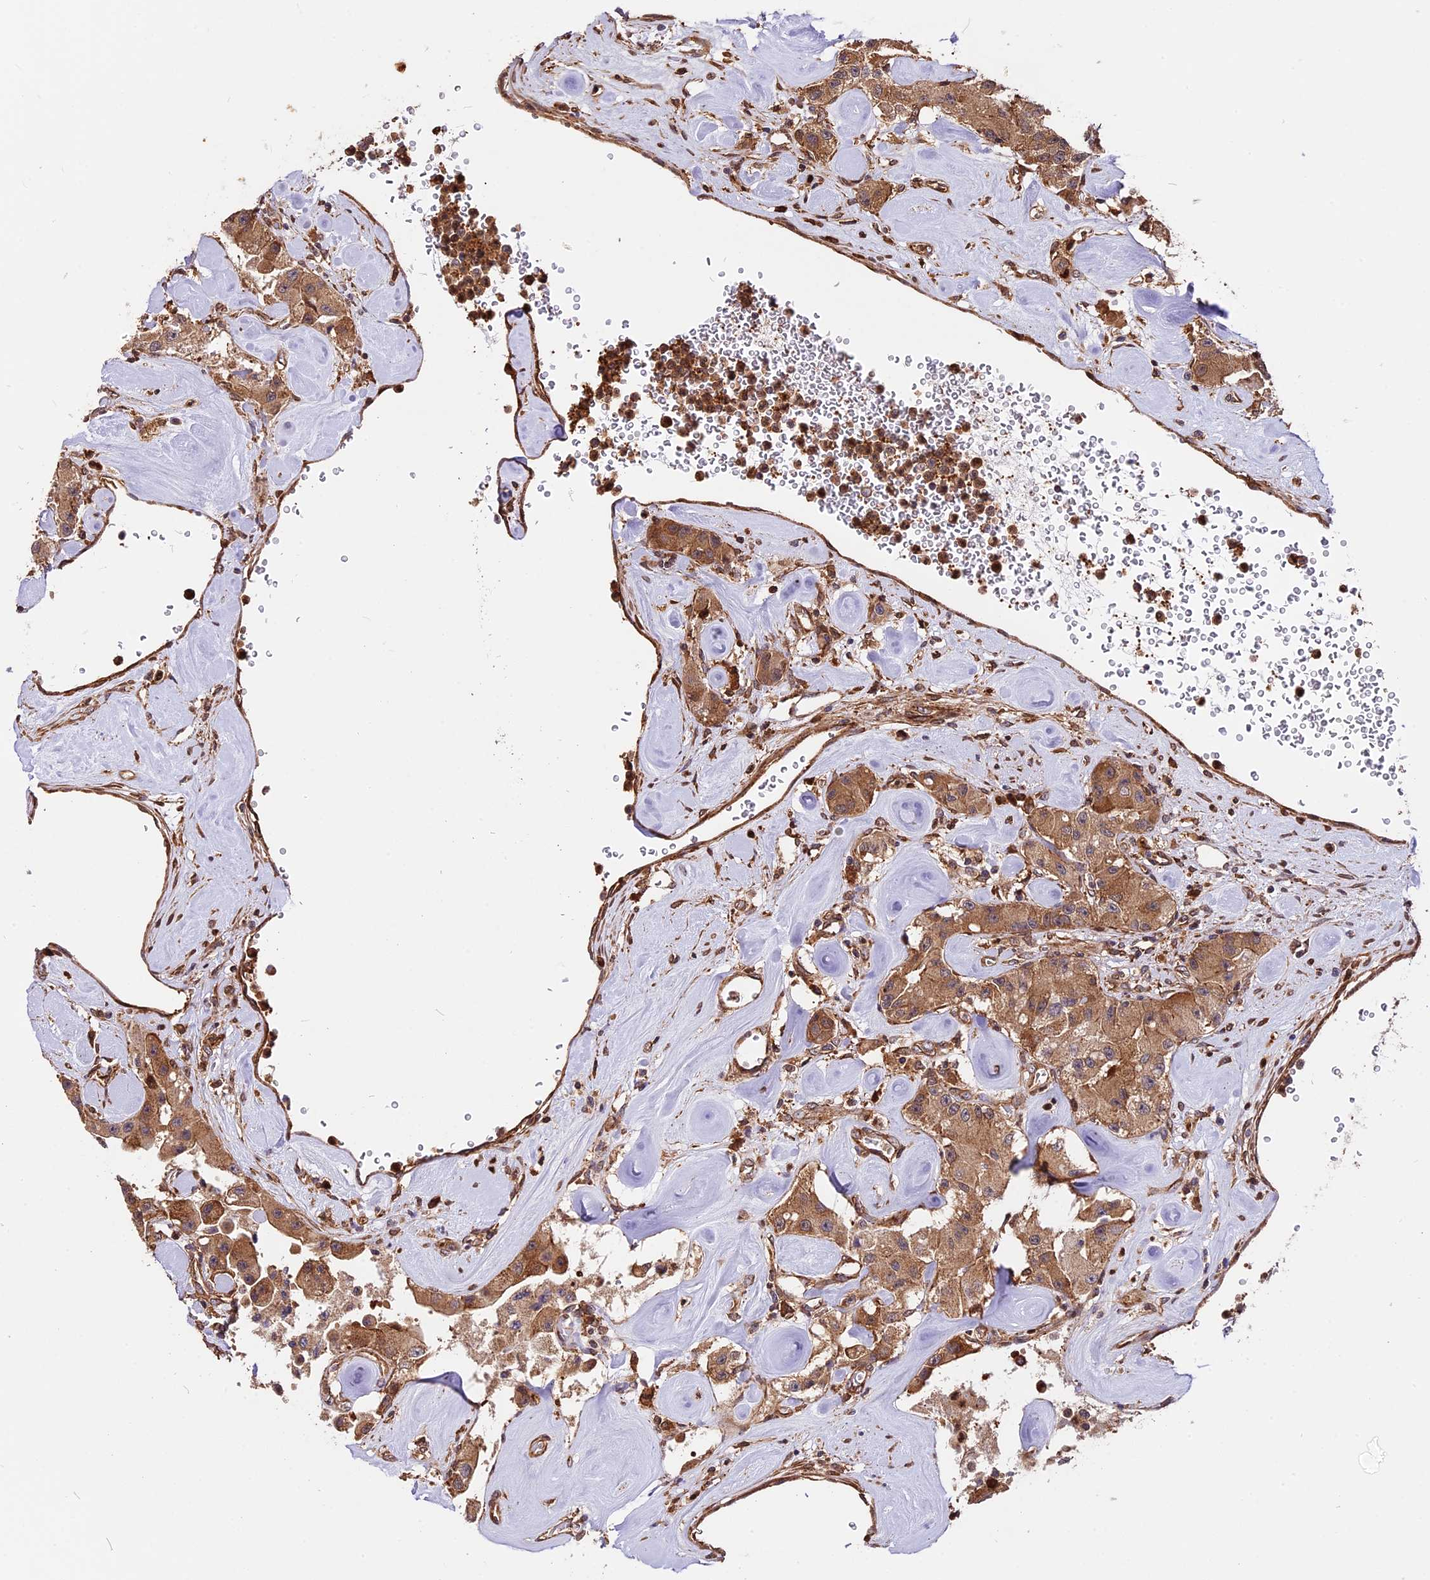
{"staining": {"intensity": "moderate", "quantity": ">75%", "location": "cytoplasmic/membranous"}, "tissue": "carcinoid", "cell_type": "Tumor cells", "image_type": "cancer", "snomed": [{"axis": "morphology", "description": "Carcinoid, malignant, NOS"}, {"axis": "topography", "description": "Pancreas"}], "caption": "The micrograph demonstrates a brown stain indicating the presence of a protein in the cytoplasmic/membranous of tumor cells in malignant carcinoid.", "gene": "HERPUD1", "patient": {"sex": "male", "age": 41}}